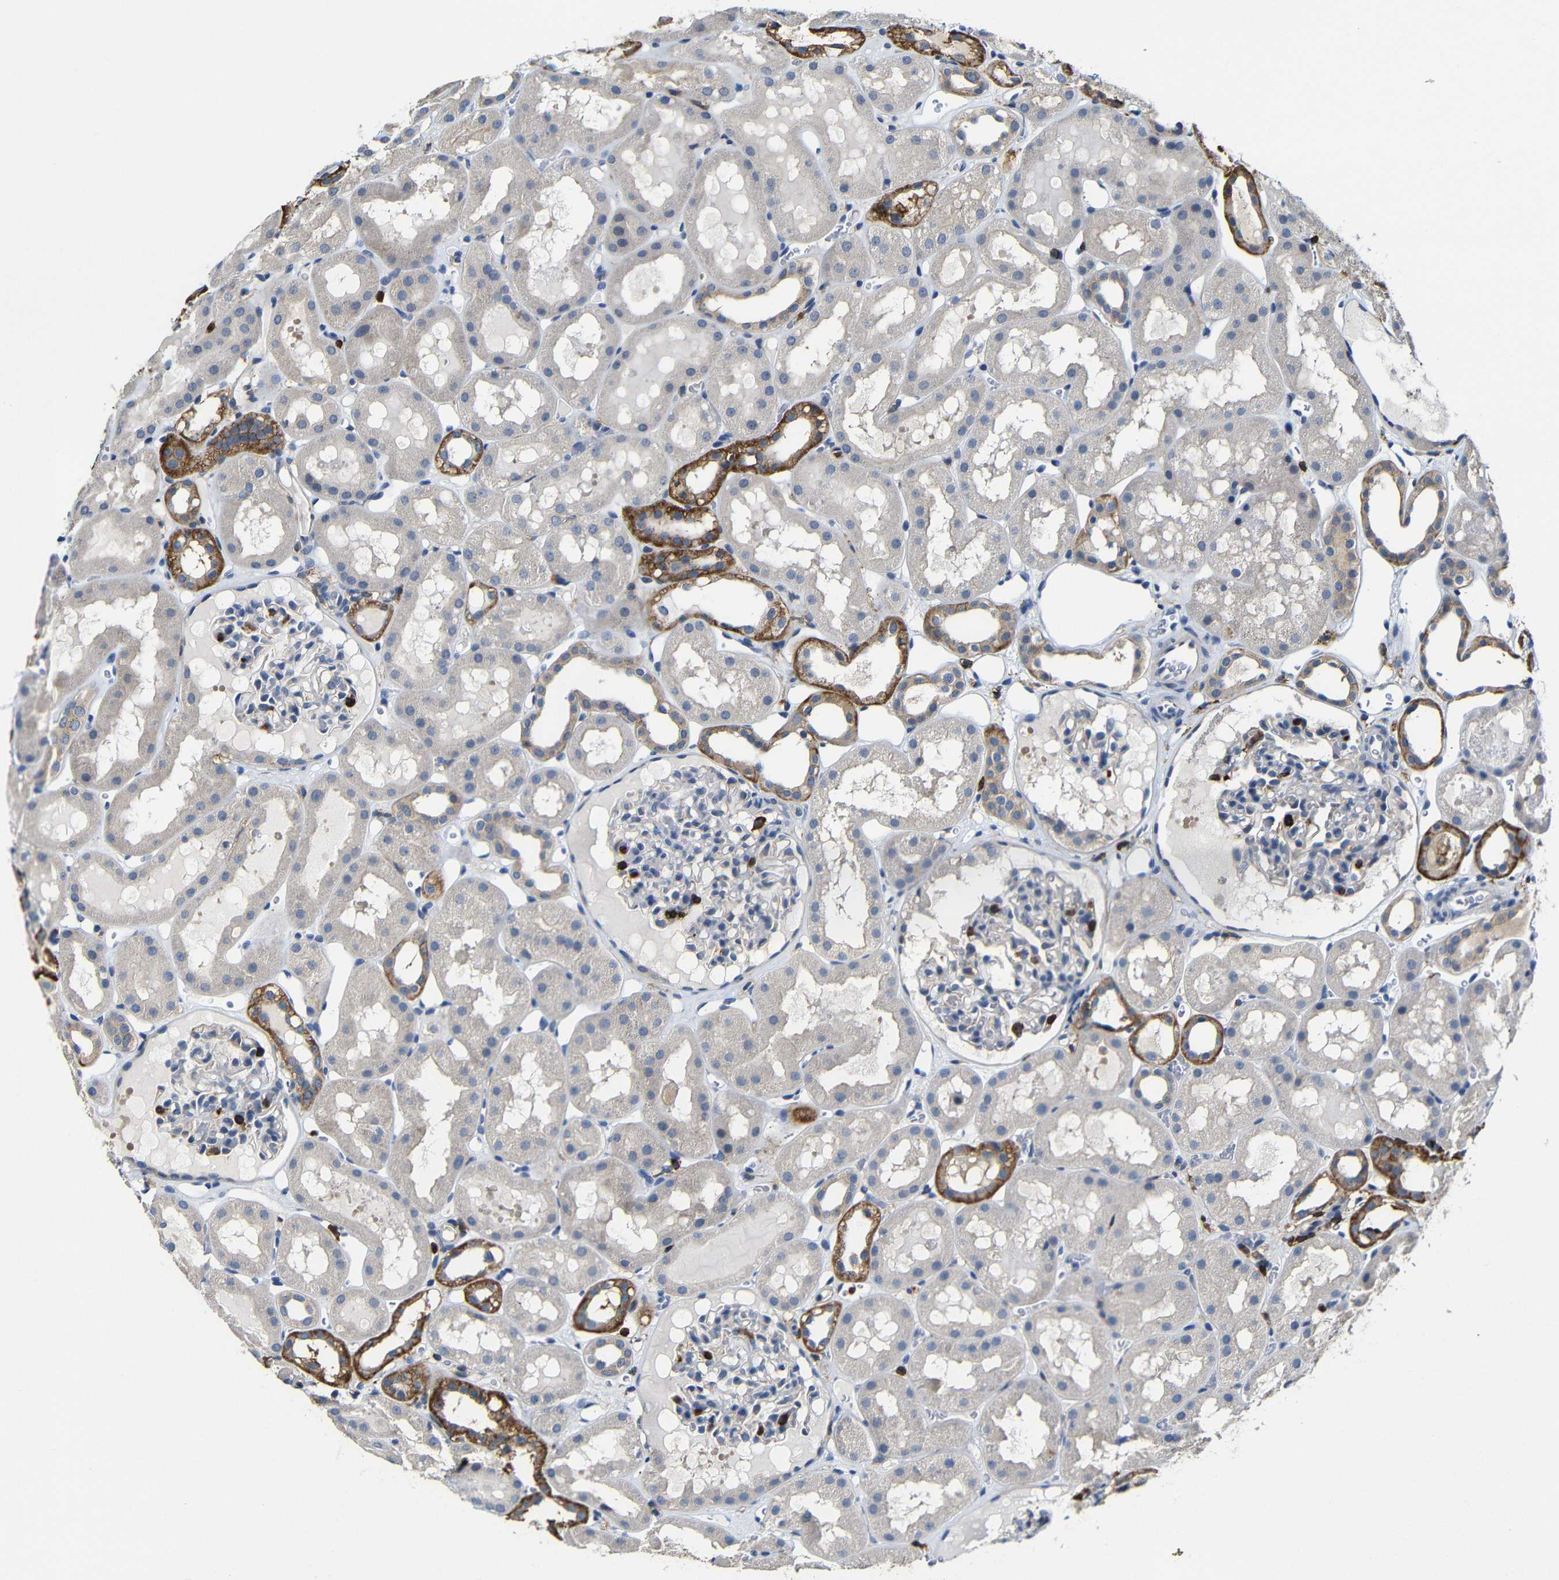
{"staining": {"intensity": "strong", "quantity": "<25%", "location": "cytoplasmic/membranous"}, "tissue": "kidney", "cell_type": "Cells in glomeruli", "image_type": "normal", "snomed": [{"axis": "morphology", "description": "Normal tissue, NOS"}, {"axis": "topography", "description": "Kidney"}, {"axis": "topography", "description": "Urinary bladder"}], "caption": "Approximately <25% of cells in glomeruli in normal human kidney demonstrate strong cytoplasmic/membranous protein expression as visualized by brown immunohistochemical staining.", "gene": "P2RY12", "patient": {"sex": "male", "age": 16}}